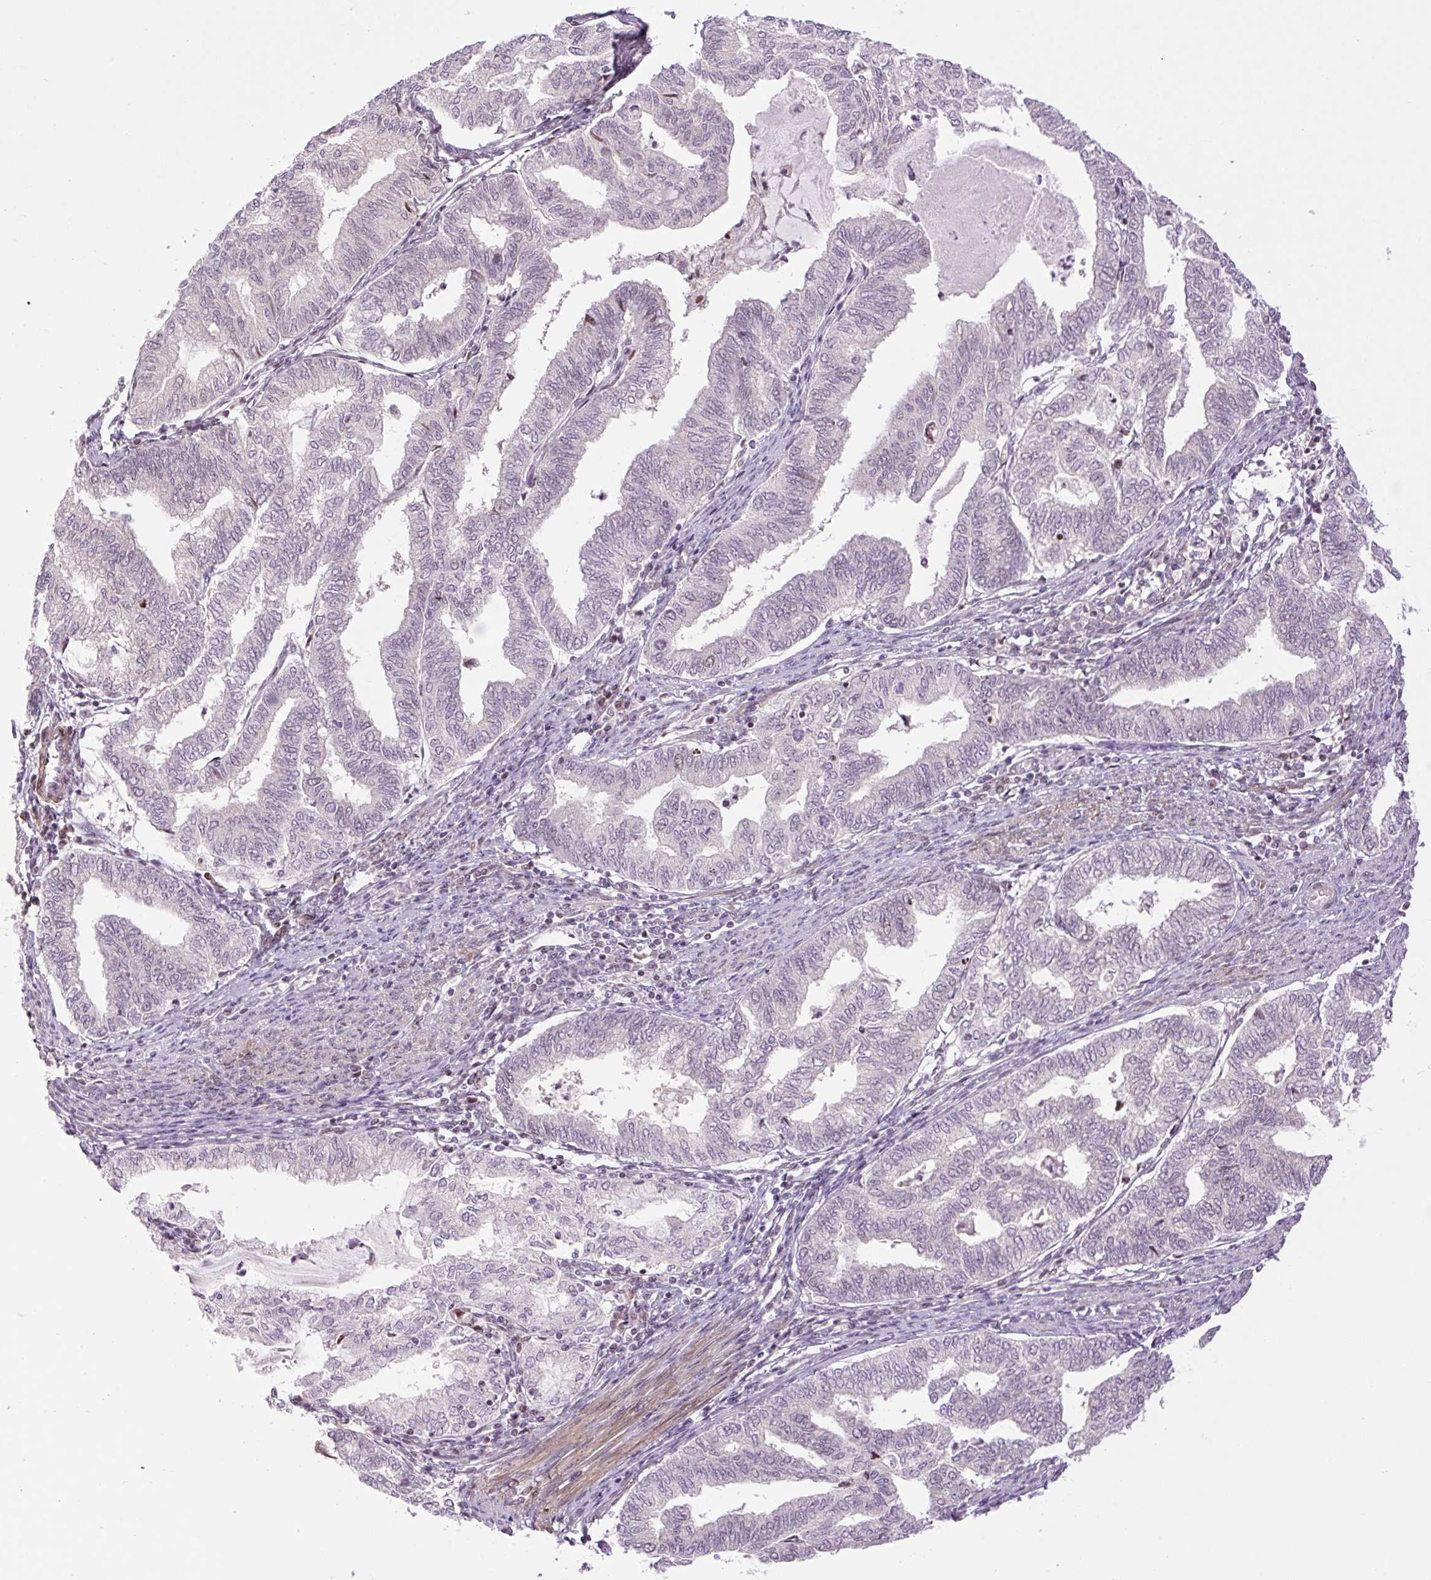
{"staining": {"intensity": "negative", "quantity": "none", "location": "none"}, "tissue": "endometrial cancer", "cell_type": "Tumor cells", "image_type": "cancer", "snomed": [{"axis": "morphology", "description": "Adenocarcinoma, NOS"}, {"axis": "topography", "description": "Endometrium"}], "caption": "Tumor cells are negative for protein expression in human adenocarcinoma (endometrial). (DAB IHC, high magnification).", "gene": "ZNF417", "patient": {"sex": "female", "age": 79}}